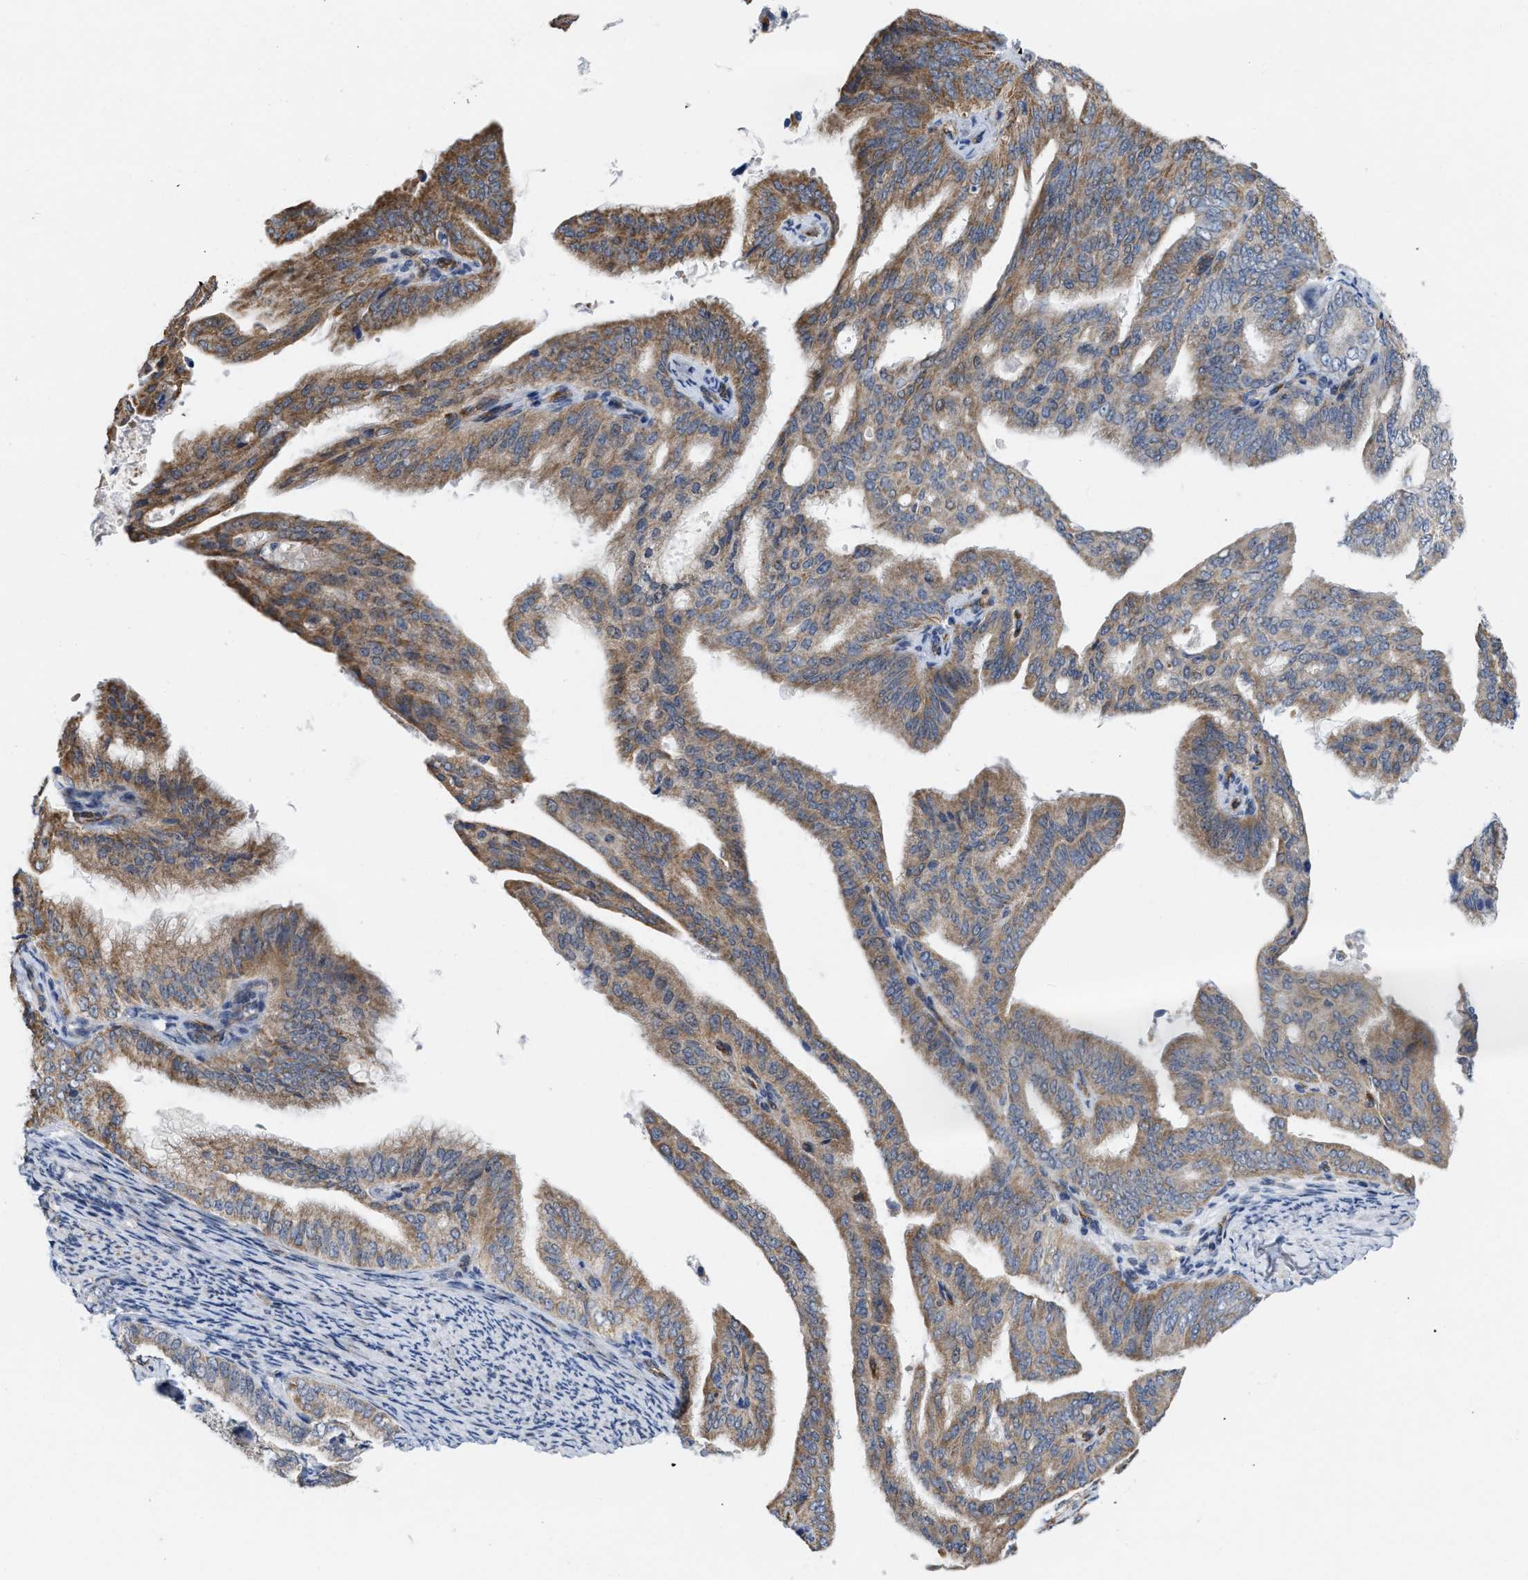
{"staining": {"intensity": "moderate", "quantity": ">75%", "location": "cytoplasmic/membranous"}, "tissue": "endometrial cancer", "cell_type": "Tumor cells", "image_type": "cancer", "snomed": [{"axis": "morphology", "description": "Adenocarcinoma, NOS"}, {"axis": "topography", "description": "Endometrium"}], "caption": "A high-resolution photomicrograph shows immunohistochemistry staining of endometrial cancer (adenocarcinoma), which exhibits moderate cytoplasmic/membranous expression in approximately >75% of tumor cells.", "gene": "EOGT", "patient": {"sex": "female", "age": 58}}